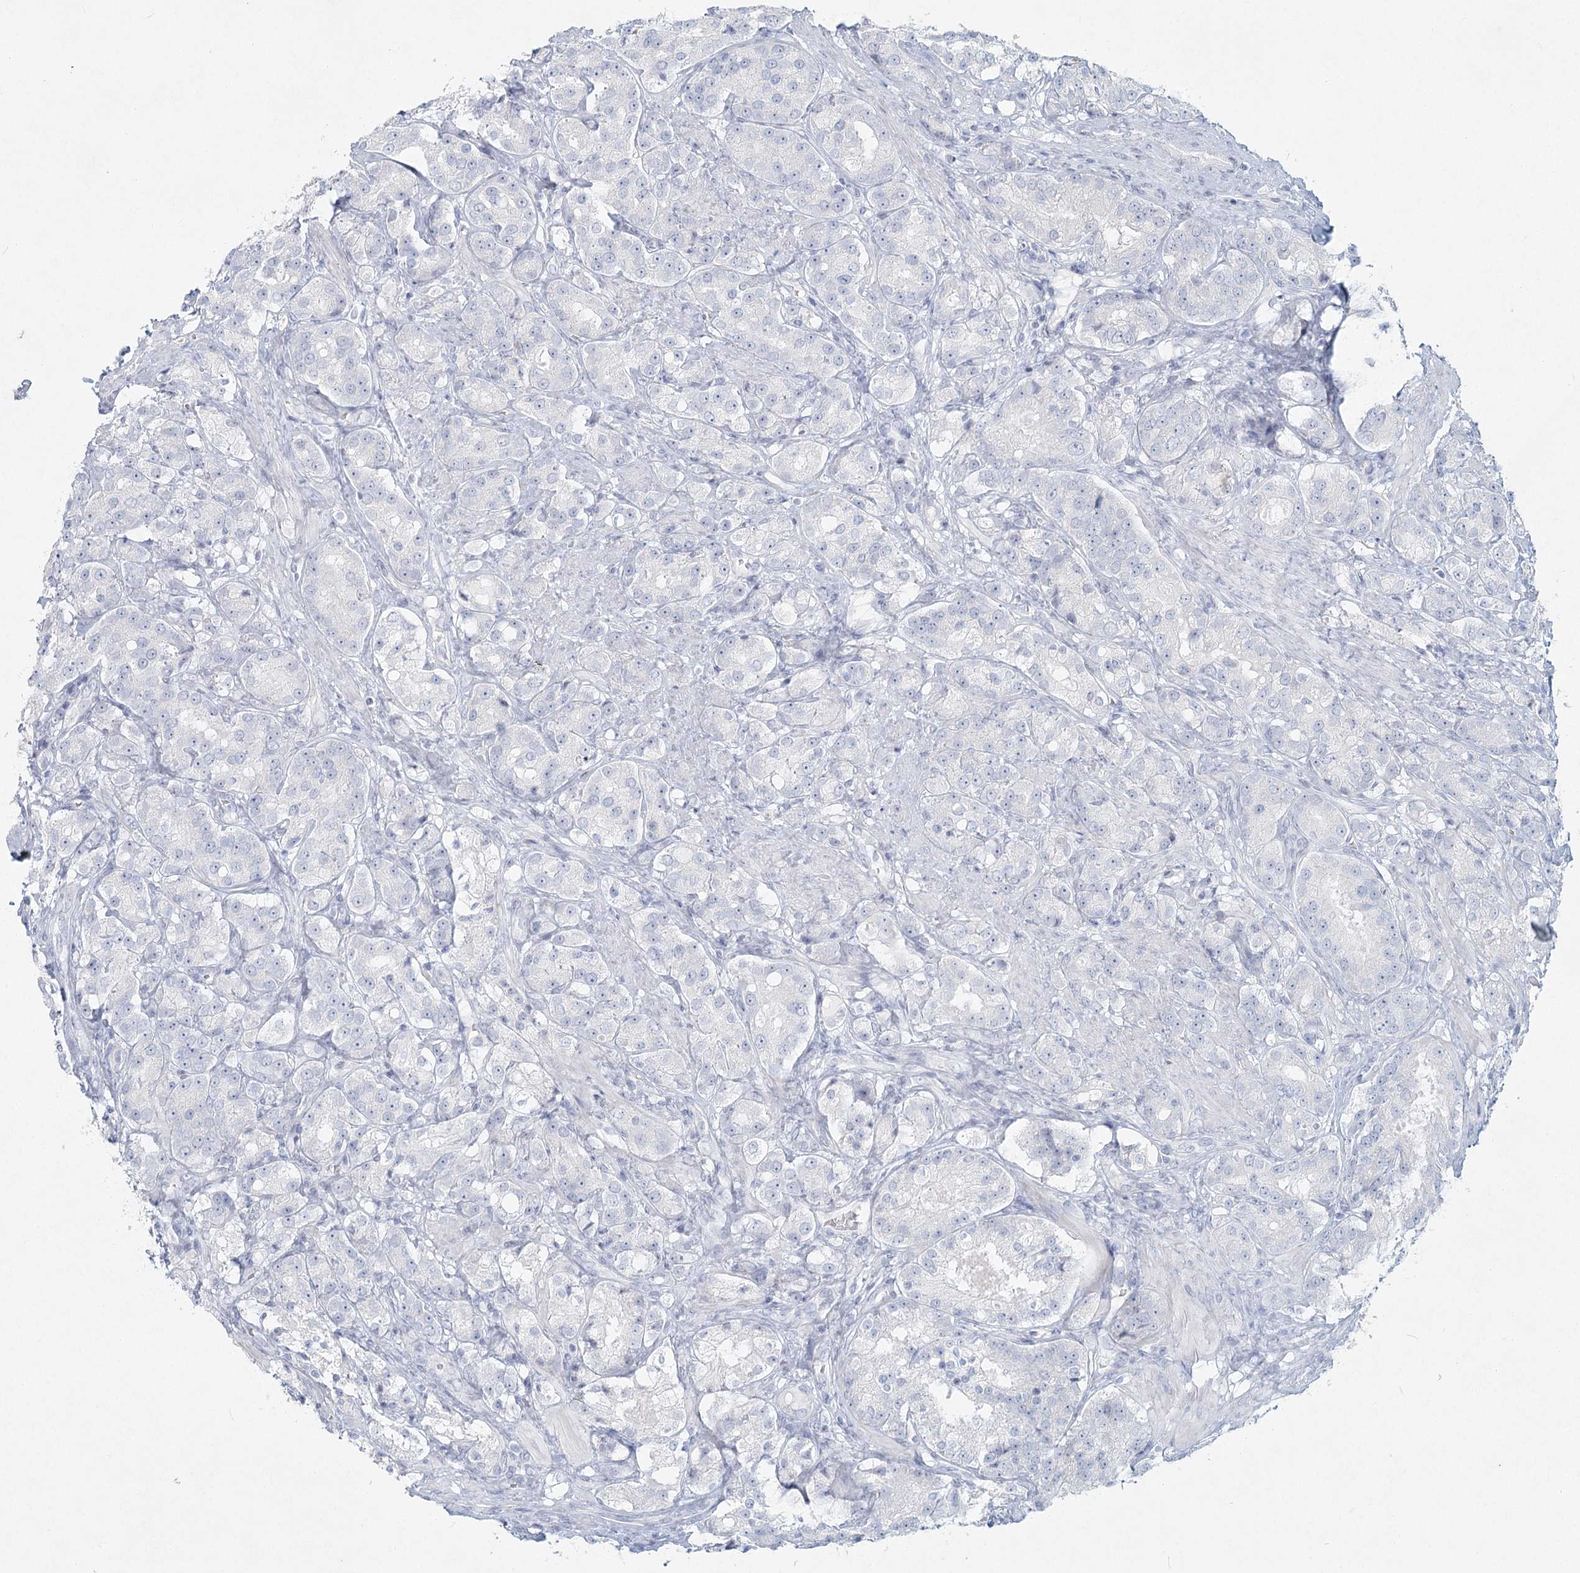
{"staining": {"intensity": "negative", "quantity": "none", "location": "none"}, "tissue": "prostate cancer", "cell_type": "Tumor cells", "image_type": "cancer", "snomed": [{"axis": "morphology", "description": "Adenocarcinoma, High grade"}, {"axis": "topography", "description": "Prostate"}], "caption": "An immunohistochemistry (IHC) histopathology image of adenocarcinoma (high-grade) (prostate) is shown. There is no staining in tumor cells of adenocarcinoma (high-grade) (prostate).", "gene": "LRP2BP", "patient": {"sex": "male", "age": 60}}